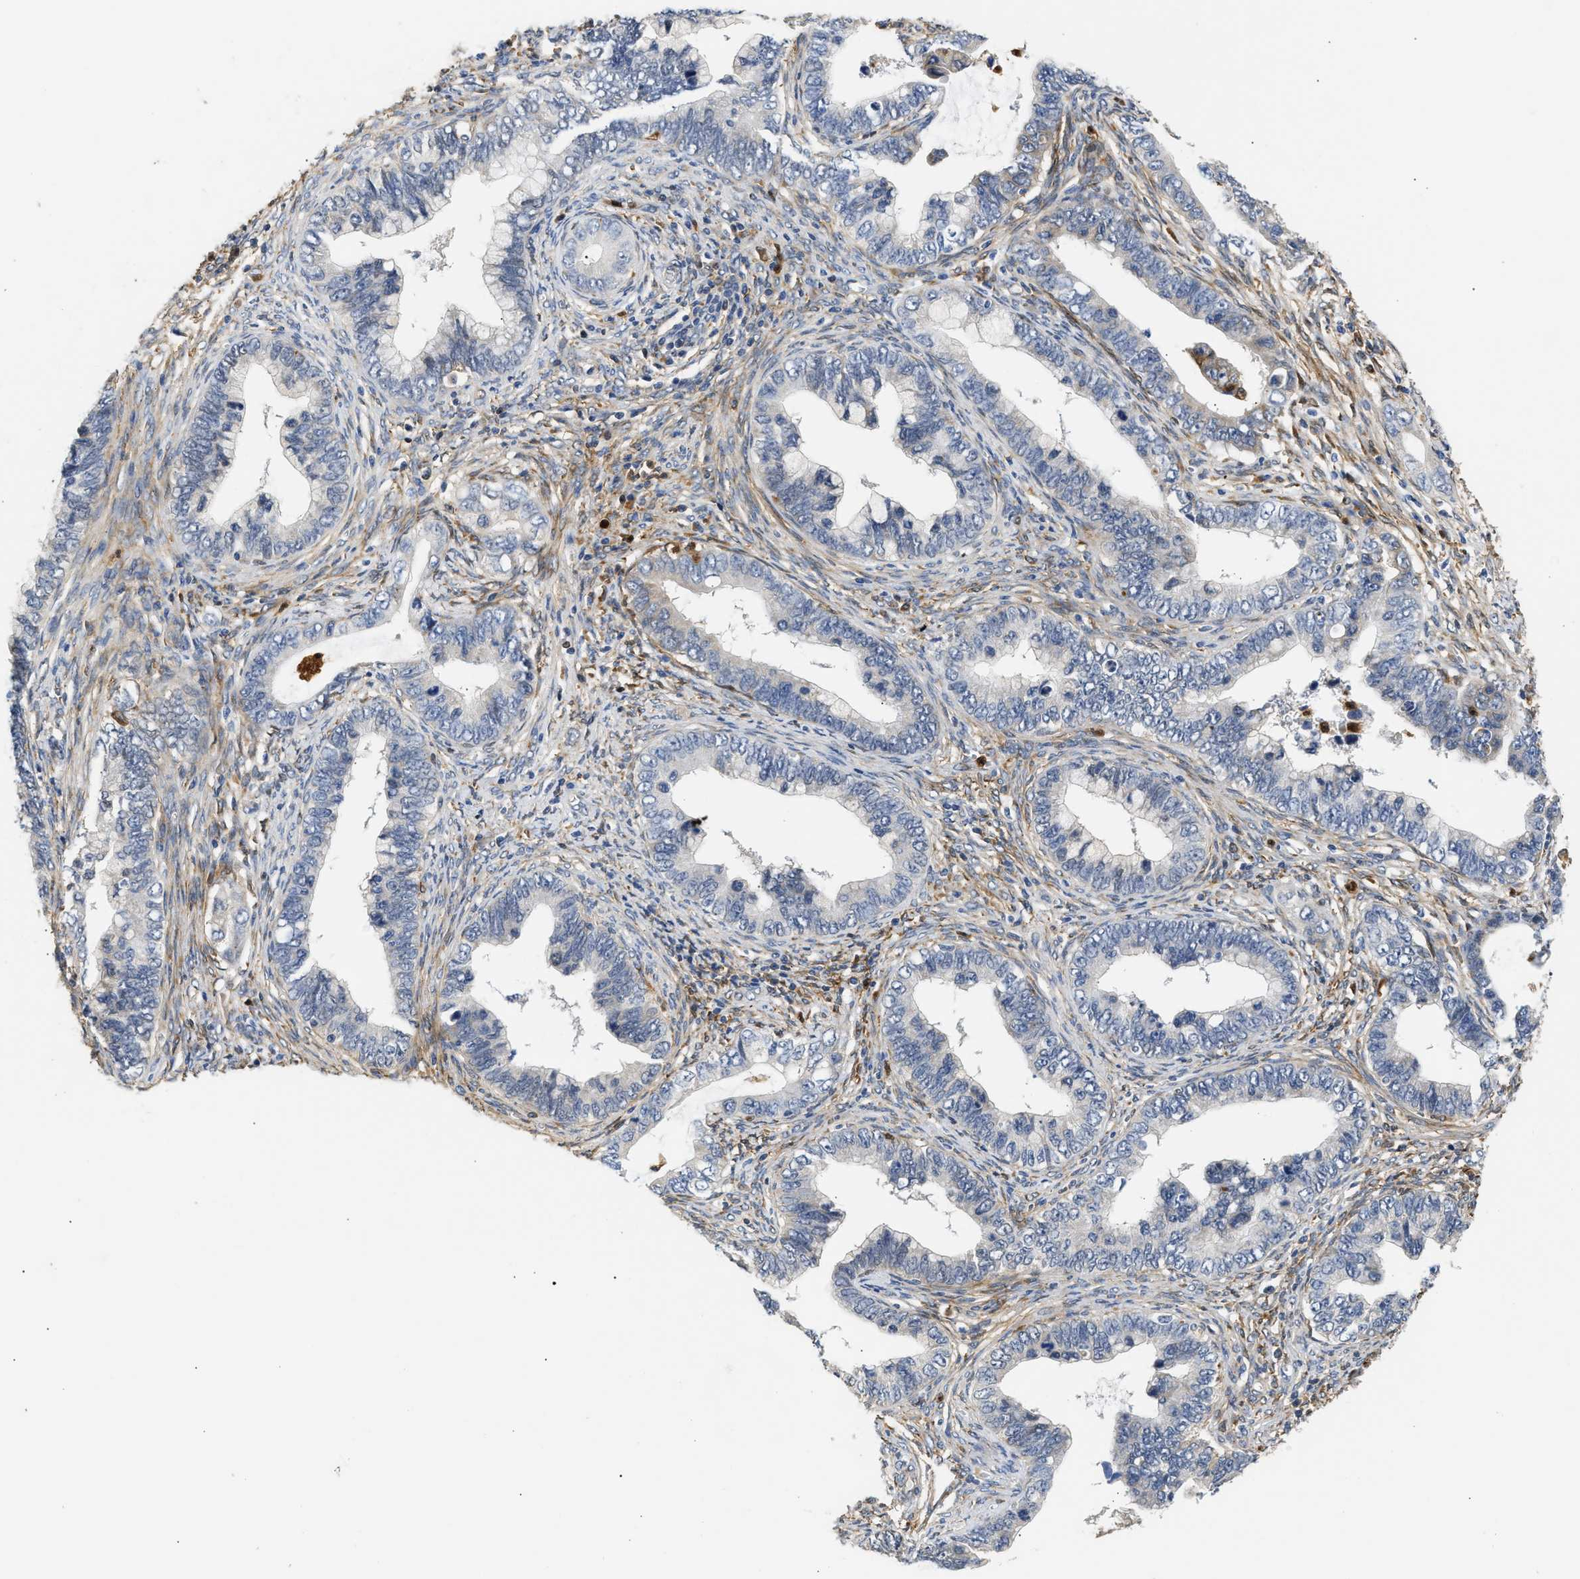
{"staining": {"intensity": "negative", "quantity": "none", "location": "none"}, "tissue": "cervical cancer", "cell_type": "Tumor cells", "image_type": "cancer", "snomed": [{"axis": "morphology", "description": "Adenocarcinoma, NOS"}, {"axis": "topography", "description": "Cervix"}], "caption": "The micrograph shows no significant expression in tumor cells of cervical cancer.", "gene": "RAB31", "patient": {"sex": "female", "age": 44}}